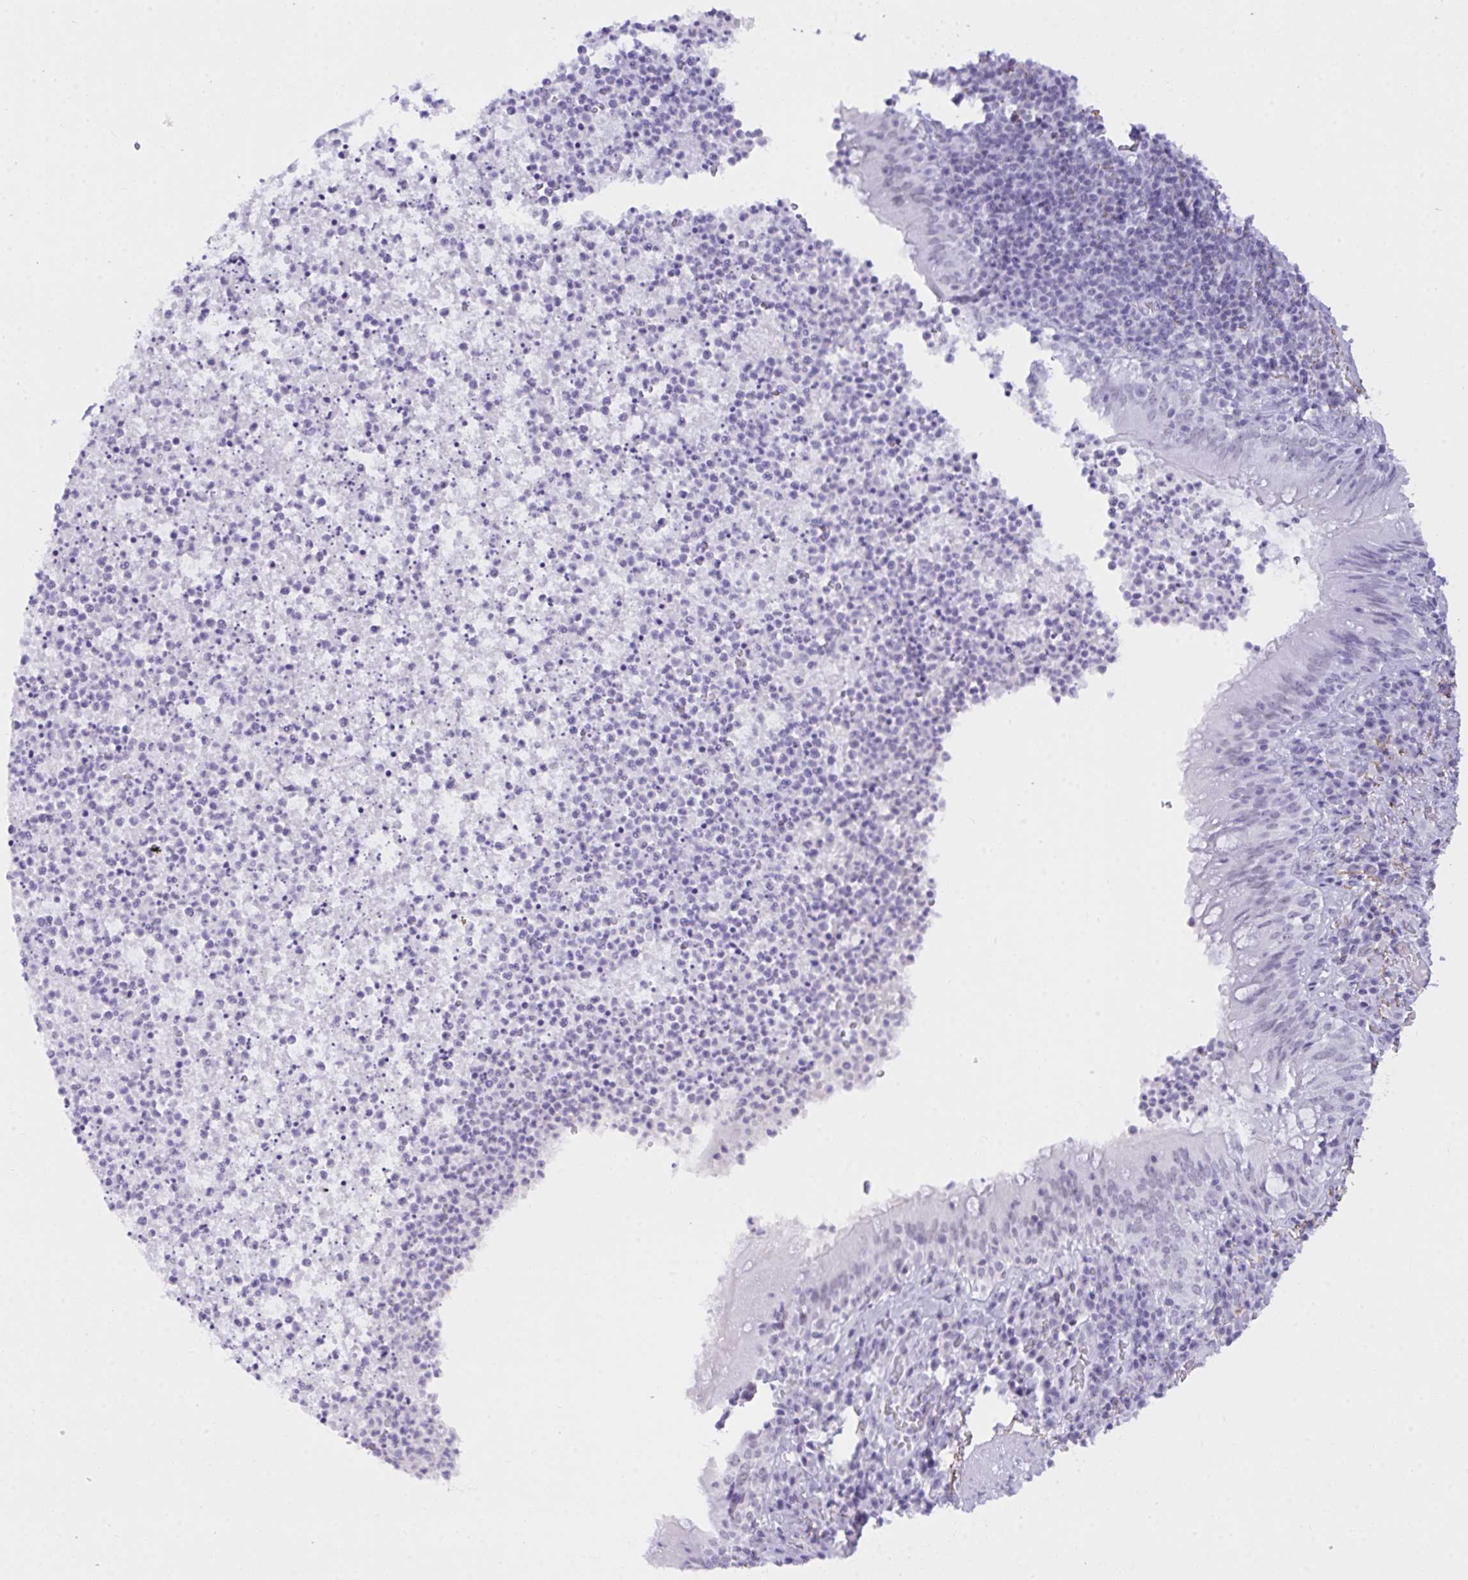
{"staining": {"intensity": "negative", "quantity": "none", "location": "none"}, "tissue": "bronchus", "cell_type": "Respiratory epithelial cells", "image_type": "normal", "snomed": [{"axis": "morphology", "description": "Normal tissue, NOS"}, {"axis": "topography", "description": "Lymph node"}, {"axis": "topography", "description": "Bronchus"}], "caption": "IHC histopathology image of normal human bronchus stained for a protein (brown), which demonstrates no positivity in respiratory epithelial cells.", "gene": "ELN", "patient": {"sex": "male", "age": 56}}